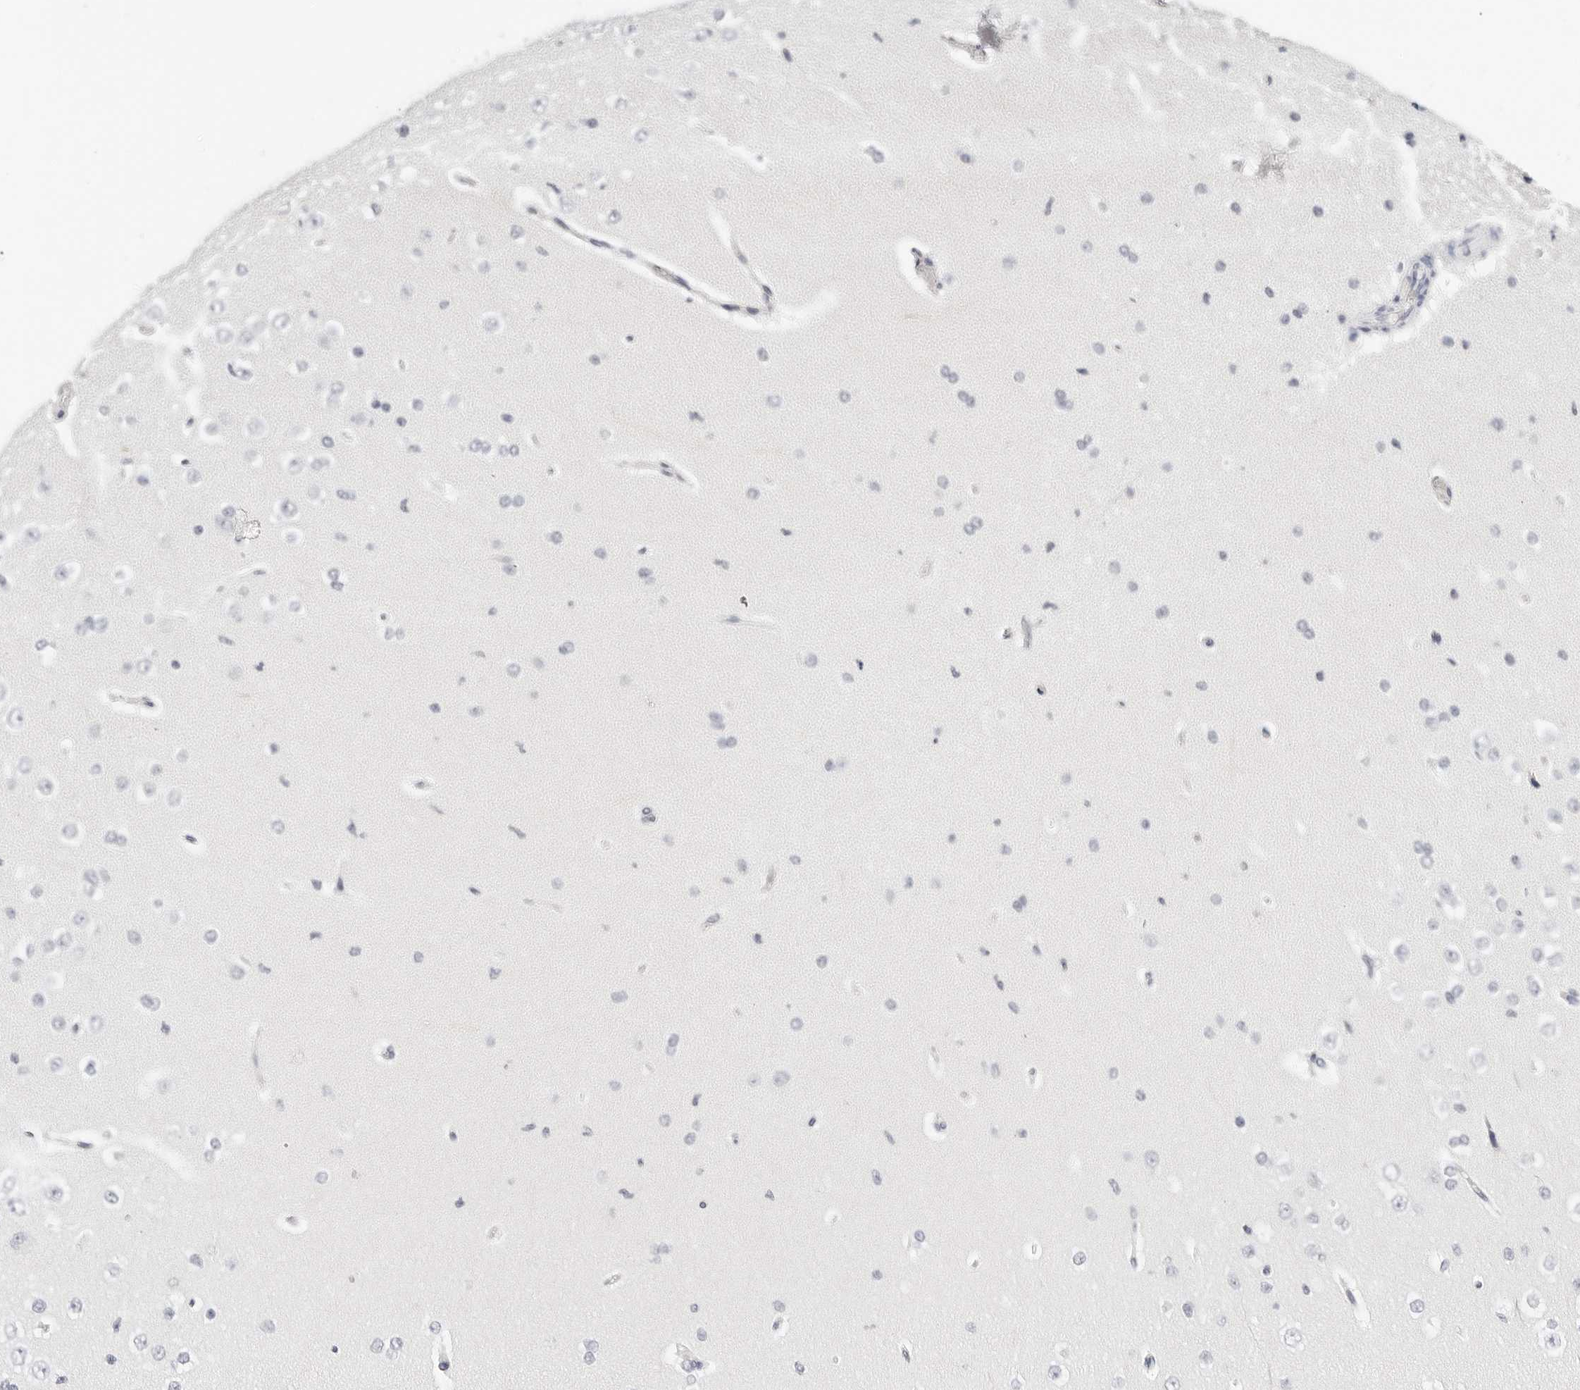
{"staining": {"intensity": "negative", "quantity": "none", "location": "none"}, "tissue": "cerebral cortex", "cell_type": "Endothelial cells", "image_type": "normal", "snomed": [{"axis": "morphology", "description": "Normal tissue, NOS"}, {"axis": "morphology", "description": "Developmental malformation"}, {"axis": "topography", "description": "Cerebral cortex"}], "caption": "Photomicrograph shows no protein positivity in endothelial cells of unremarkable cerebral cortex.", "gene": "EDN2", "patient": {"sex": "female", "age": 30}}